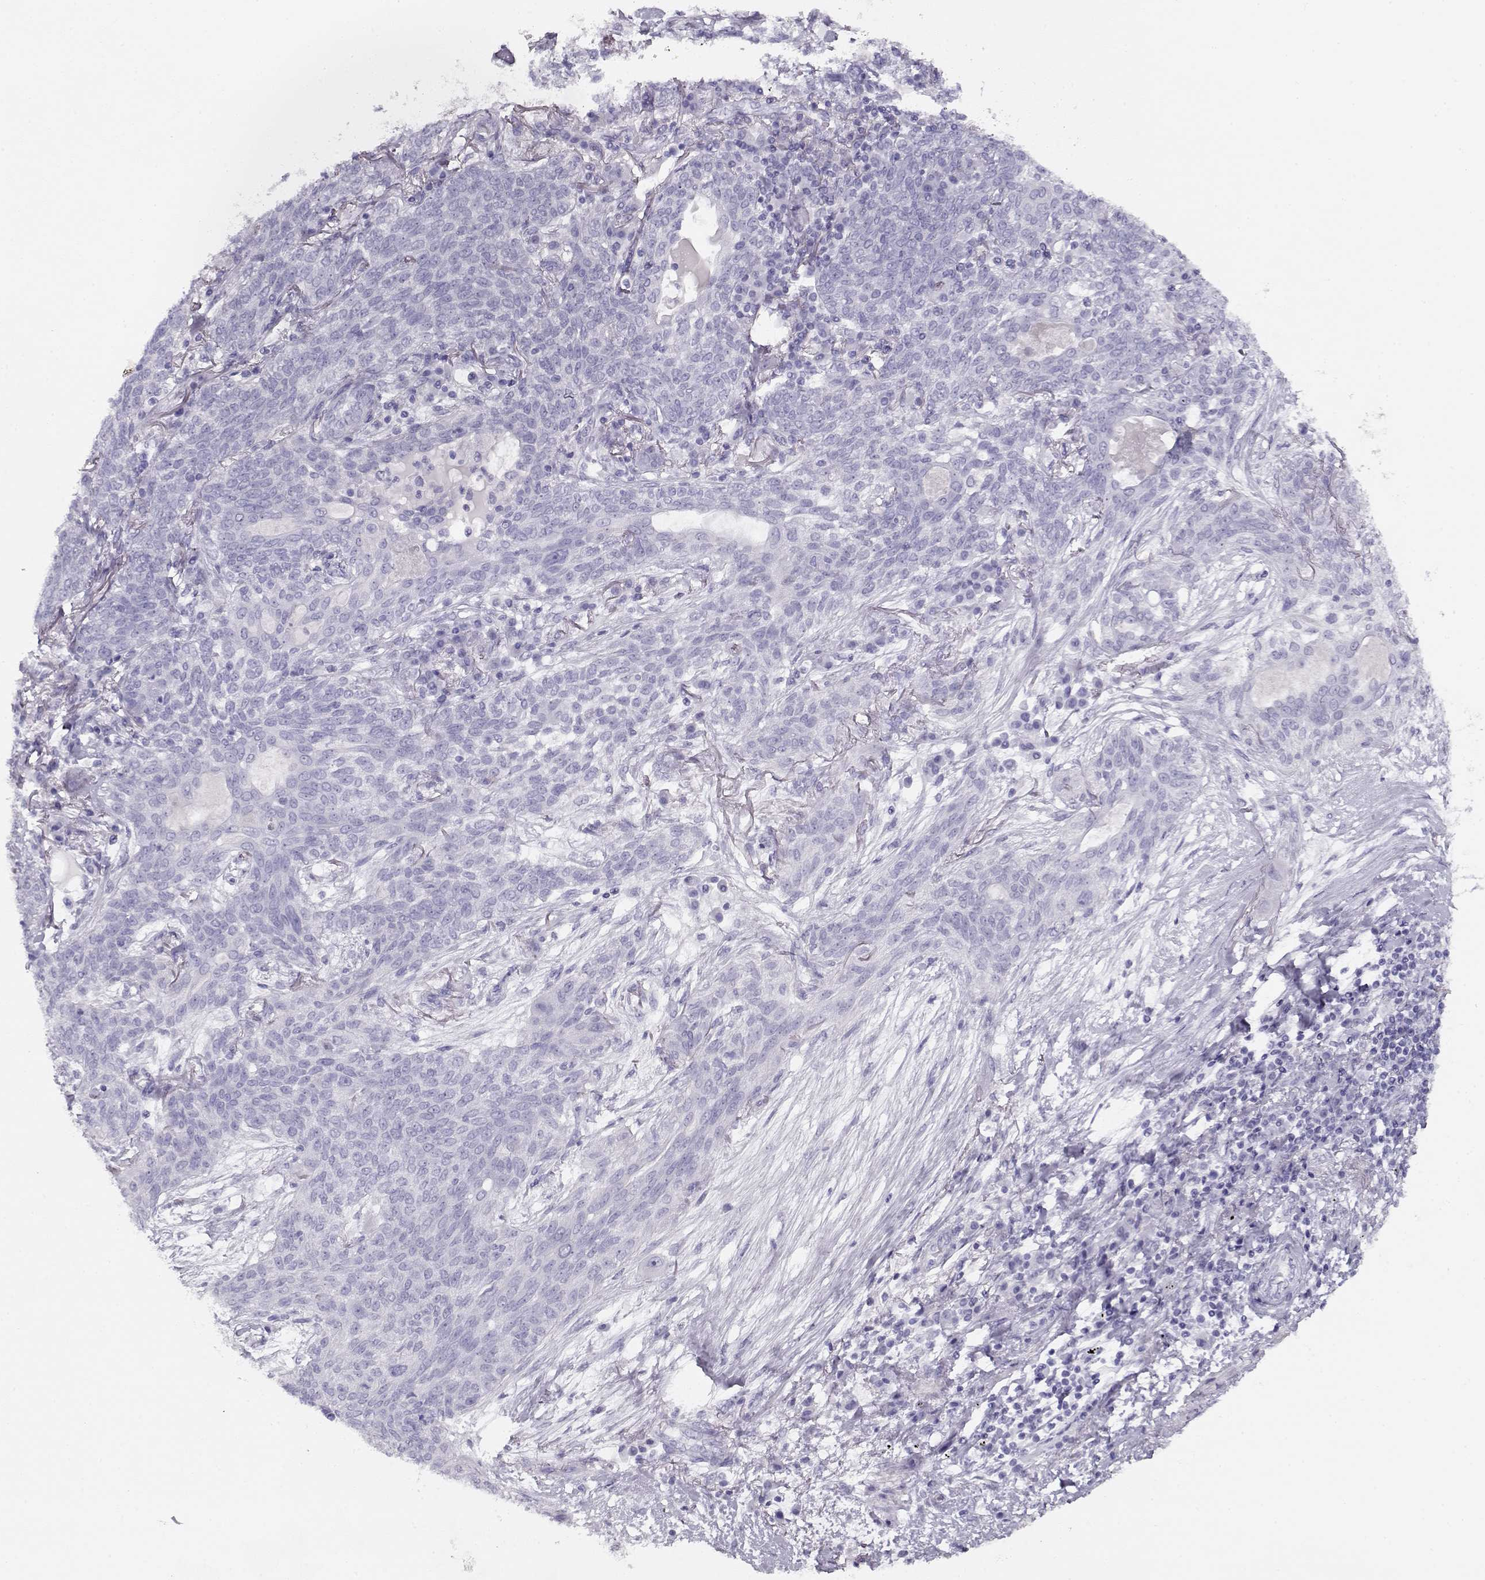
{"staining": {"intensity": "negative", "quantity": "none", "location": "none"}, "tissue": "lung cancer", "cell_type": "Tumor cells", "image_type": "cancer", "snomed": [{"axis": "morphology", "description": "Squamous cell carcinoma, NOS"}, {"axis": "topography", "description": "Lung"}], "caption": "This histopathology image is of squamous cell carcinoma (lung) stained with immunohistochemistry to label a protein in brown with the nuclei are counter-stained blue. There is no expression in tumor cells.", "gene": "ACTN2", "patient": {"sex": "female", "age": 70}}